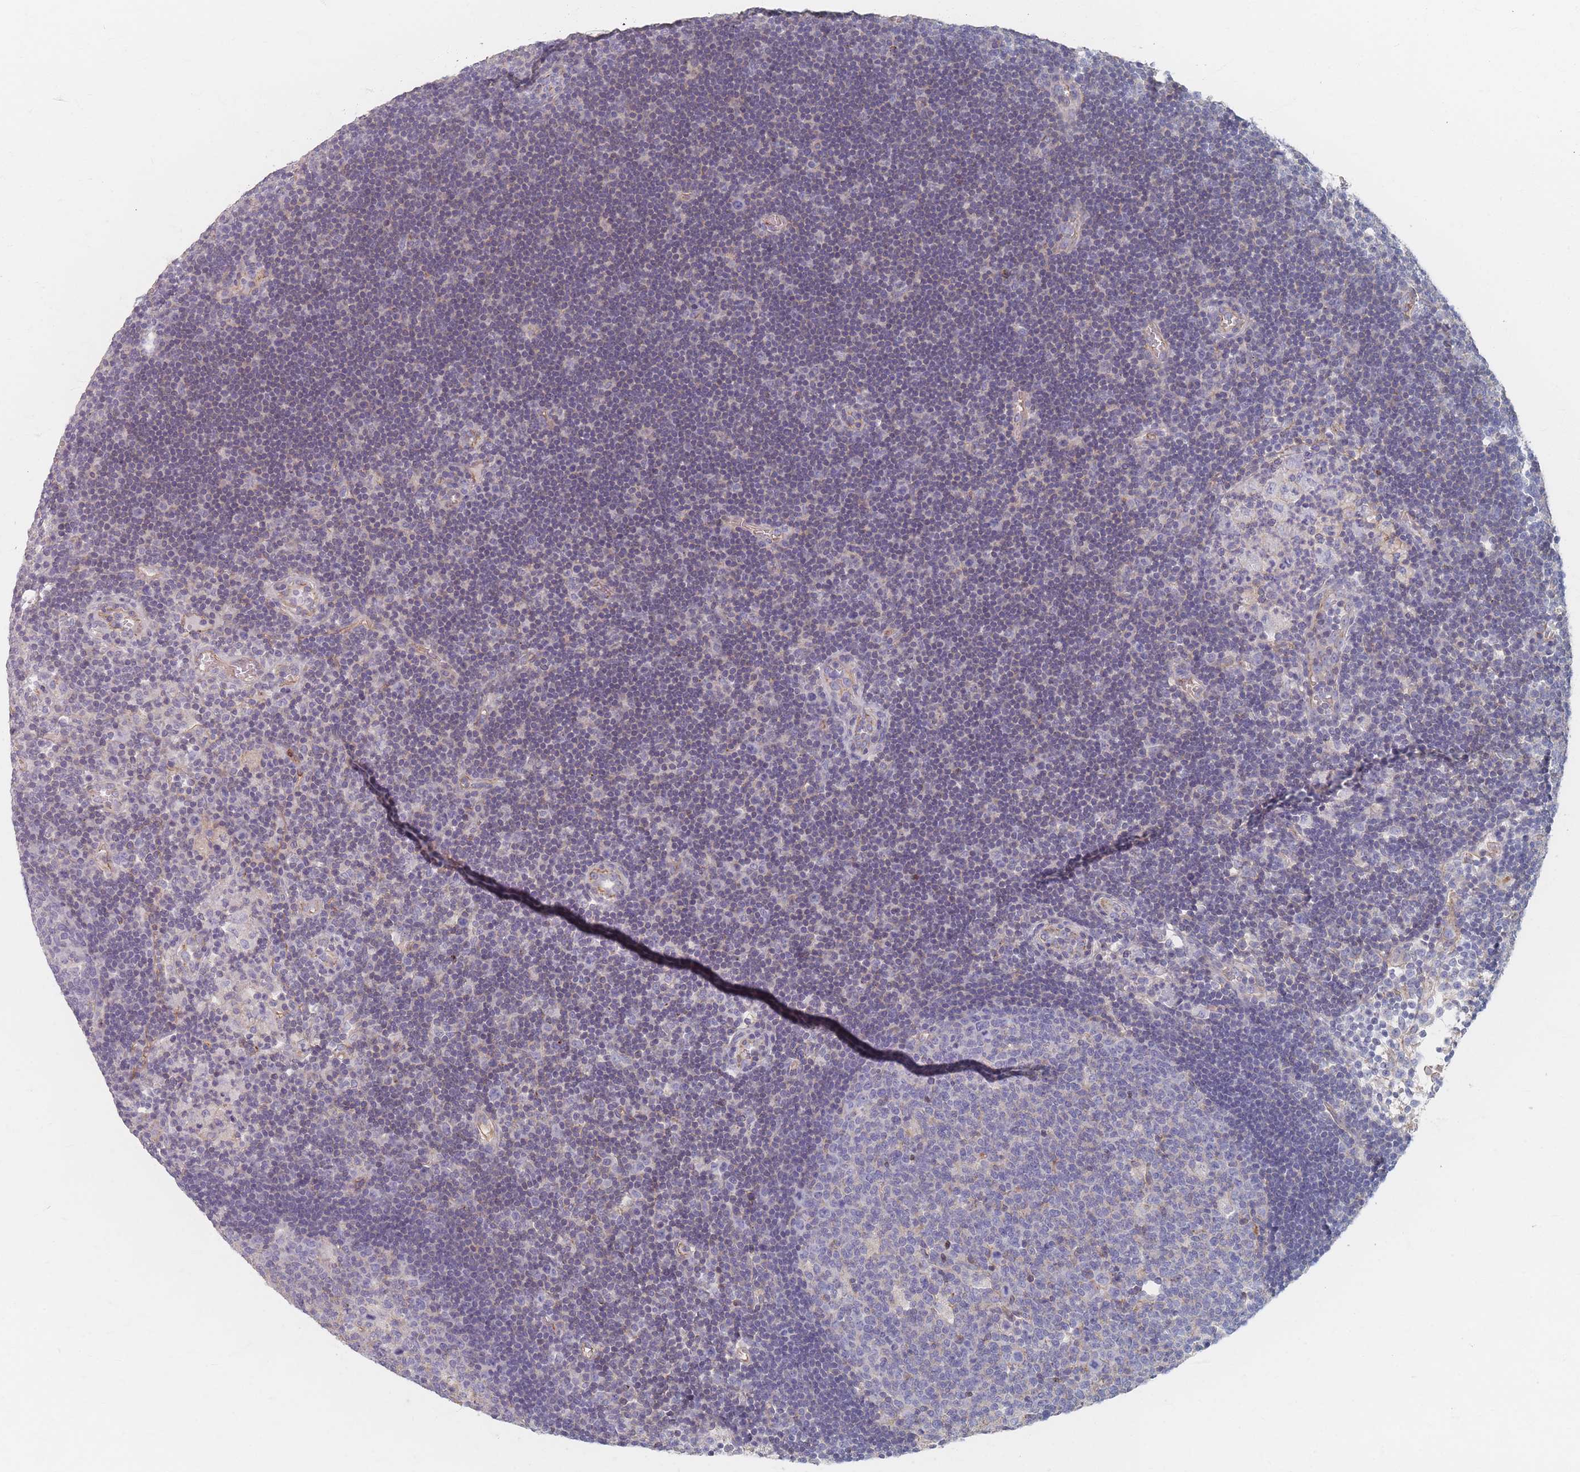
{"staining": {"intensity": "negative", "quantity": "none", "location": "none"}, "tissue": "lymph node", "cell_type": "Germinal center cells", "image_type": "normal", "snomed": [{"axis": "morphology", "description": "Normal tissue, NOS"}, {"axis": "topography", "description": "Lymph node"}], "caption": "Immunohistochemical staining of unremarkable lymph node exhibits no significant staining in germinal center cells. Brightfield microscopy of immunohistochemistry (IHC) stained with DAB (3,3'-diaminobenzidine) (brown) and hematoxylin (blue), captured at high magnification.", "gene": "GNB1", "patient": {"sex": "male", "age": 62}}